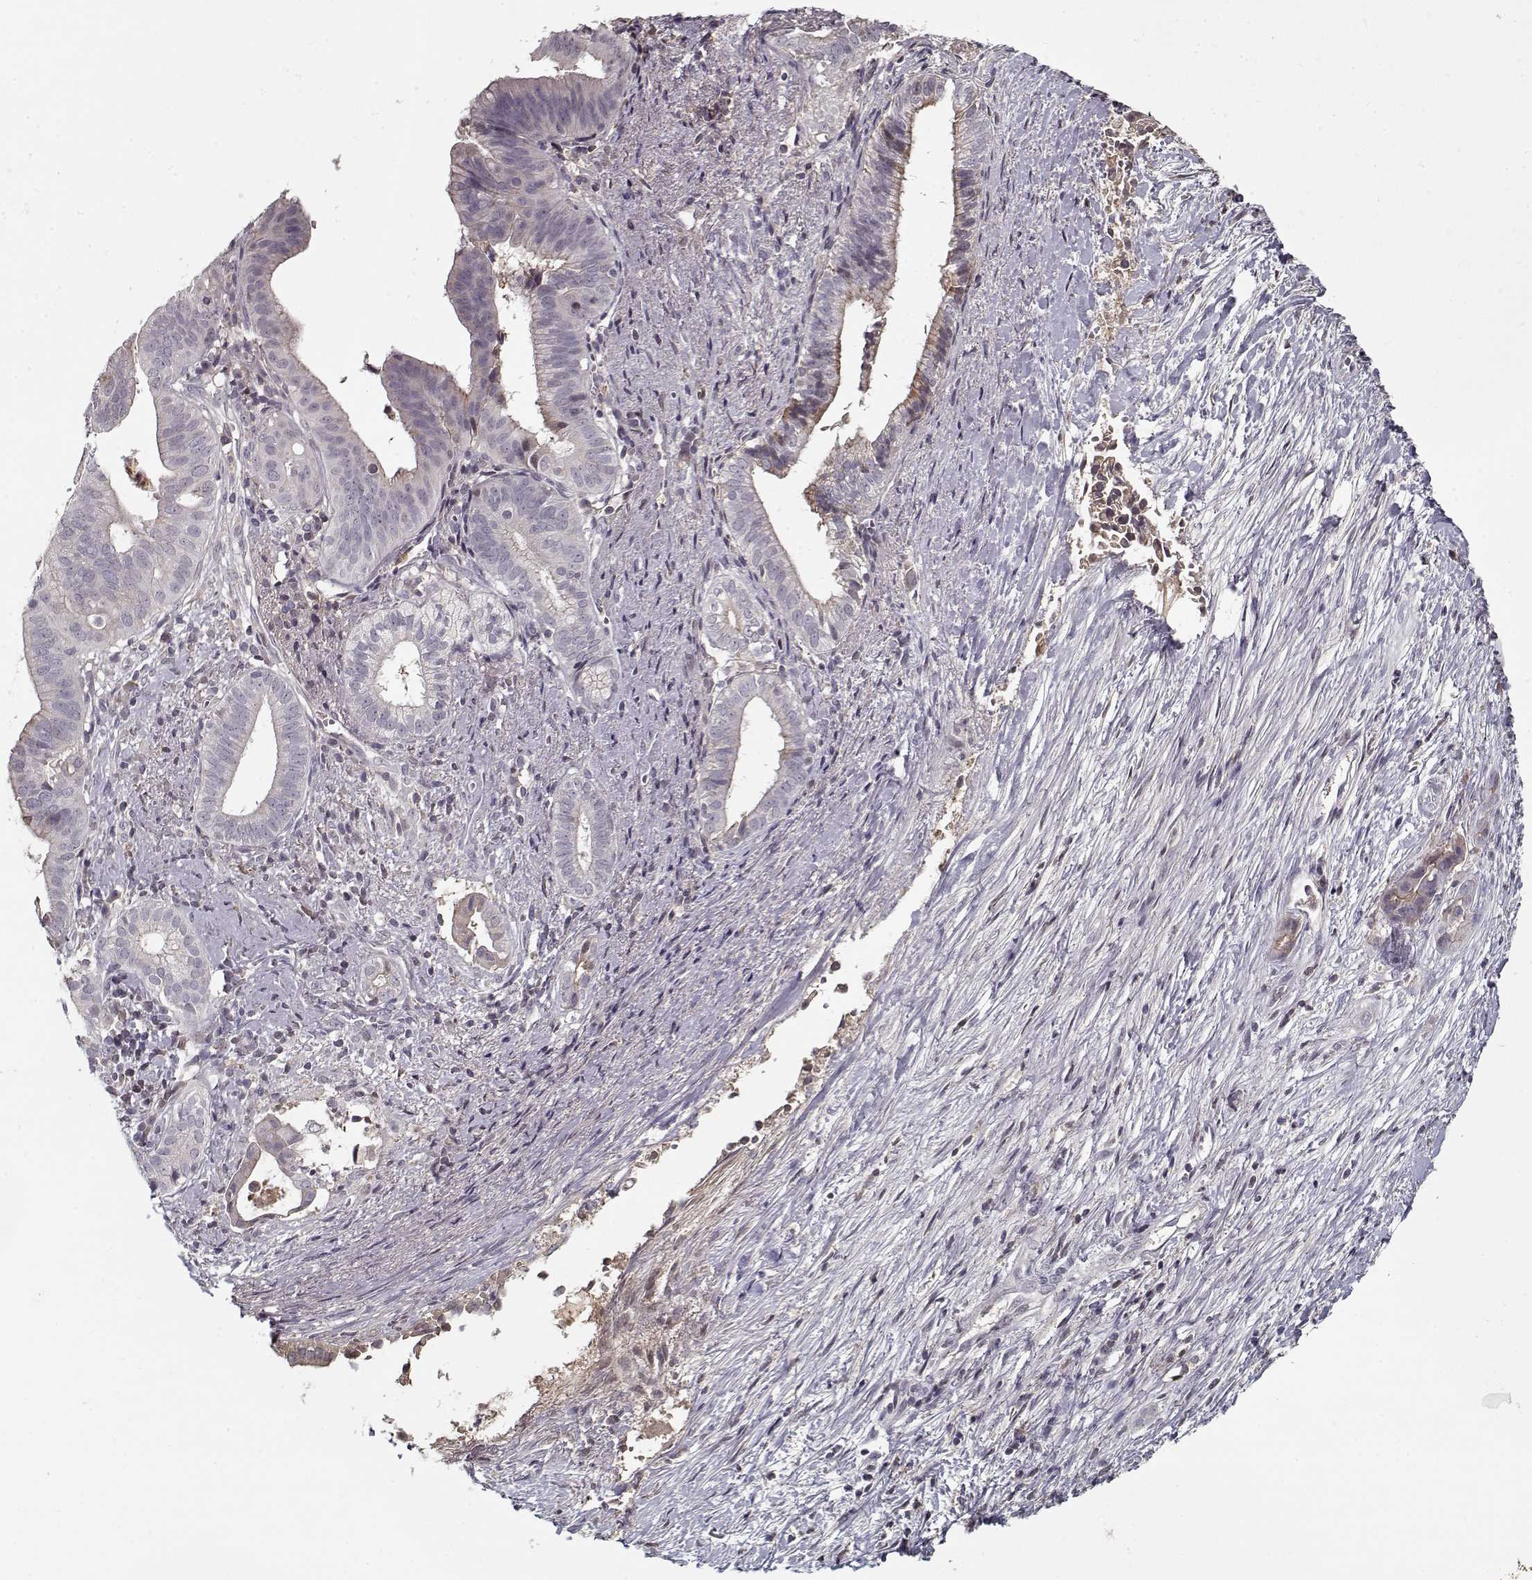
{"staining": {"intensity": "negative", "quantity": "none", "location": "none"}, "tissue": "pancreatic cancer", "cell_type": "Tumor cells", "image_type": "cancer", "snomed": [{"axis": "morphology", "description": "Adenocarcinoma, NOS"}, {"axis": "topography", "description": "Pancreas"}], "caption": "Immunohistochemical staining of pancreatic adenocarcinoma reveals no significant positivity in tumor cells. (IHC, brightfield microscopy, high magnification).", "gene": "AFM", "patient": {"sex": "male", "age": 61}}